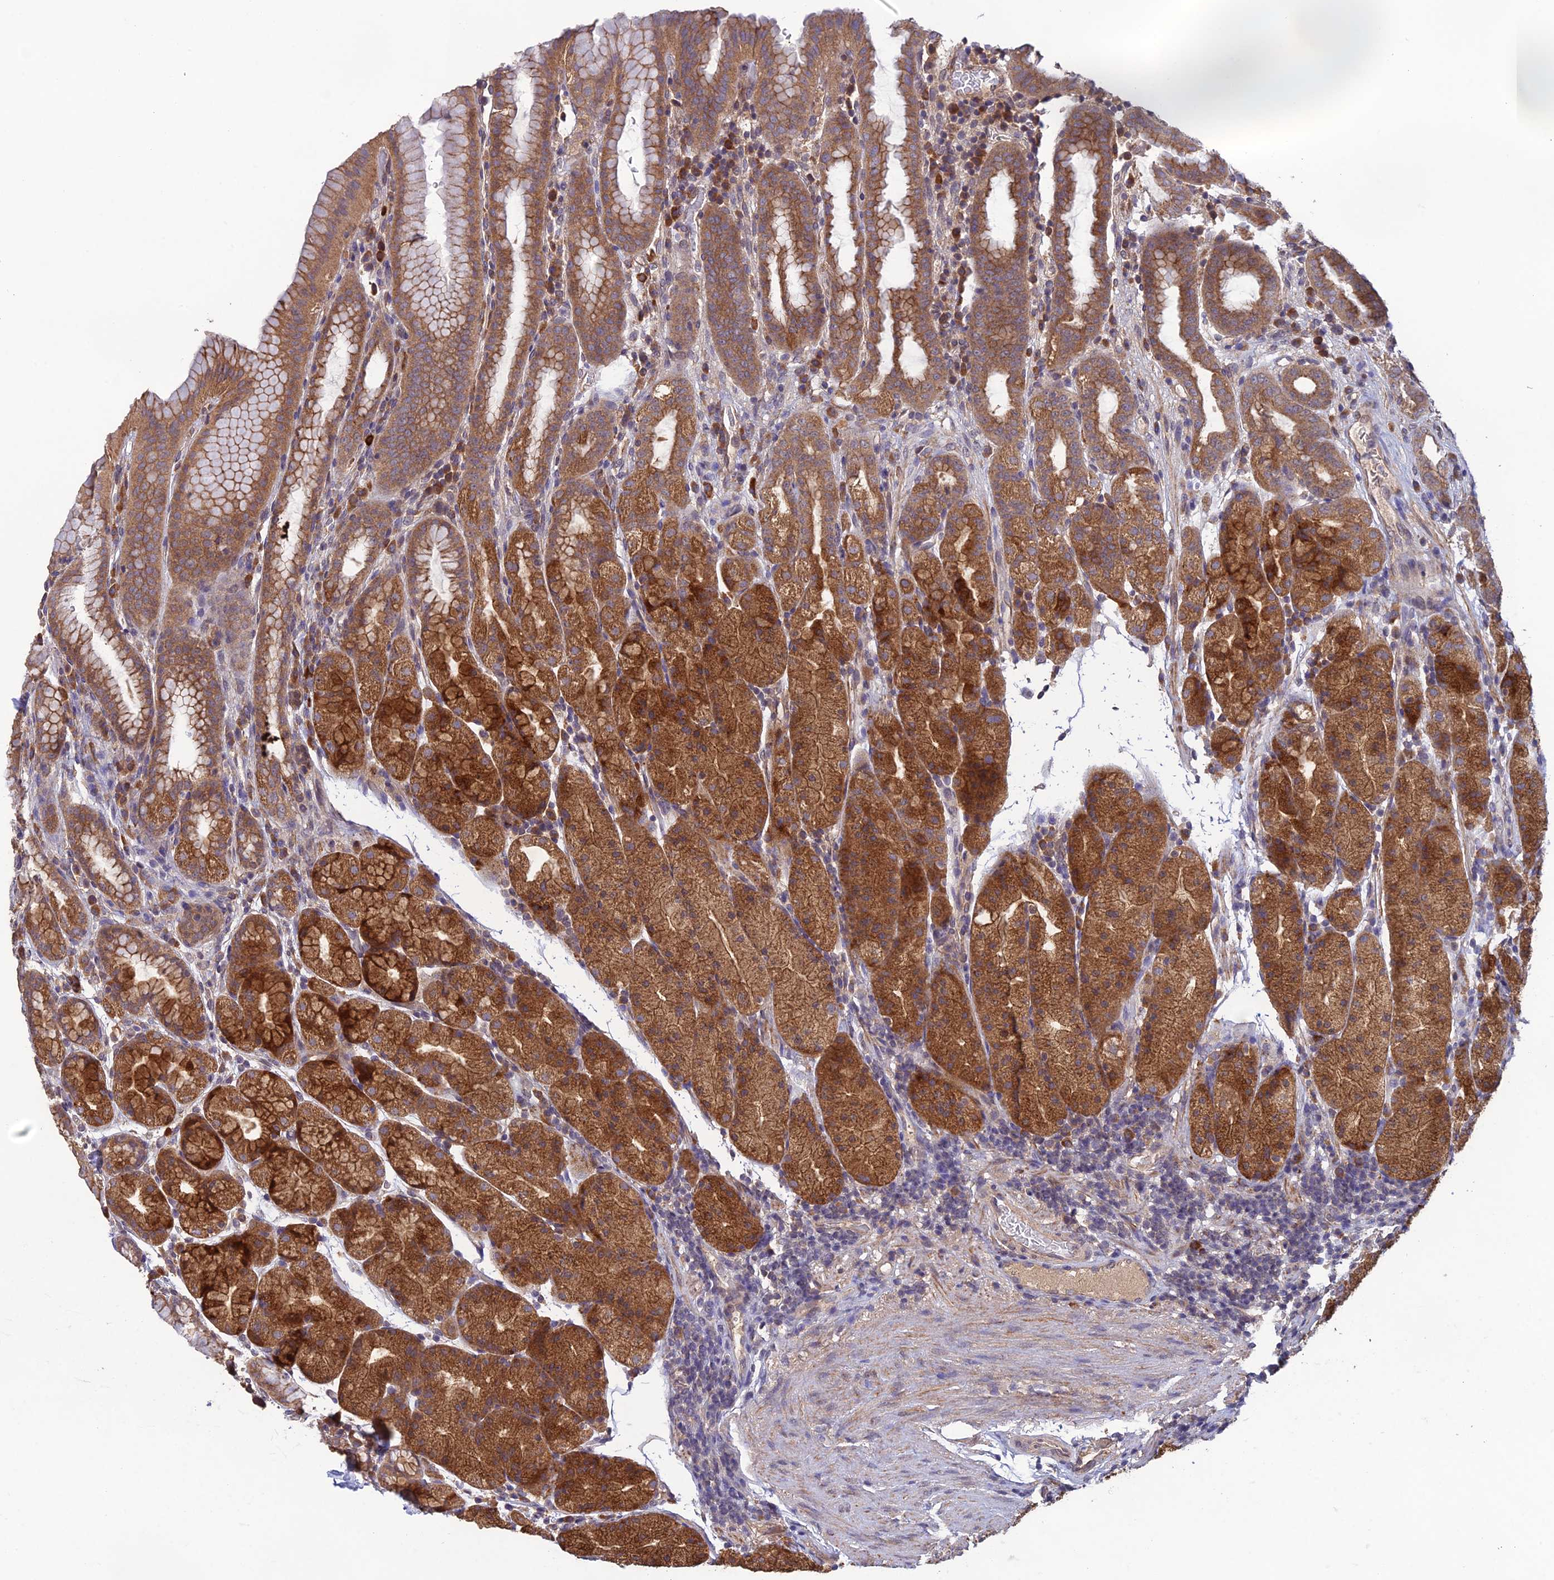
{"staining": {"intensity": "moderate", "quantity": ">75%", "location": "cytoplasmic/membranous"}, "tissue": "stomach", "cell_type": "Glandular cells", "image_type": "normal", "snomed": [{"axis": "morphology", "description": "Normal tissue, NOS"}, {"axis": "topography", "description": "Stomach, upper"}, {"axis": "topography", "description": "Stomach, lower"}, {"axis": "topography", "description": "Small intestine"}], "caption": "About >75% of glandular cells in unremarkable human stomach exhibit moderate cytoplasmic/membranous protein expression as visualized by brown immunohistochemical staining.", "gene": "MRNIP", "patient": {"sex": "male", "age": 68}}